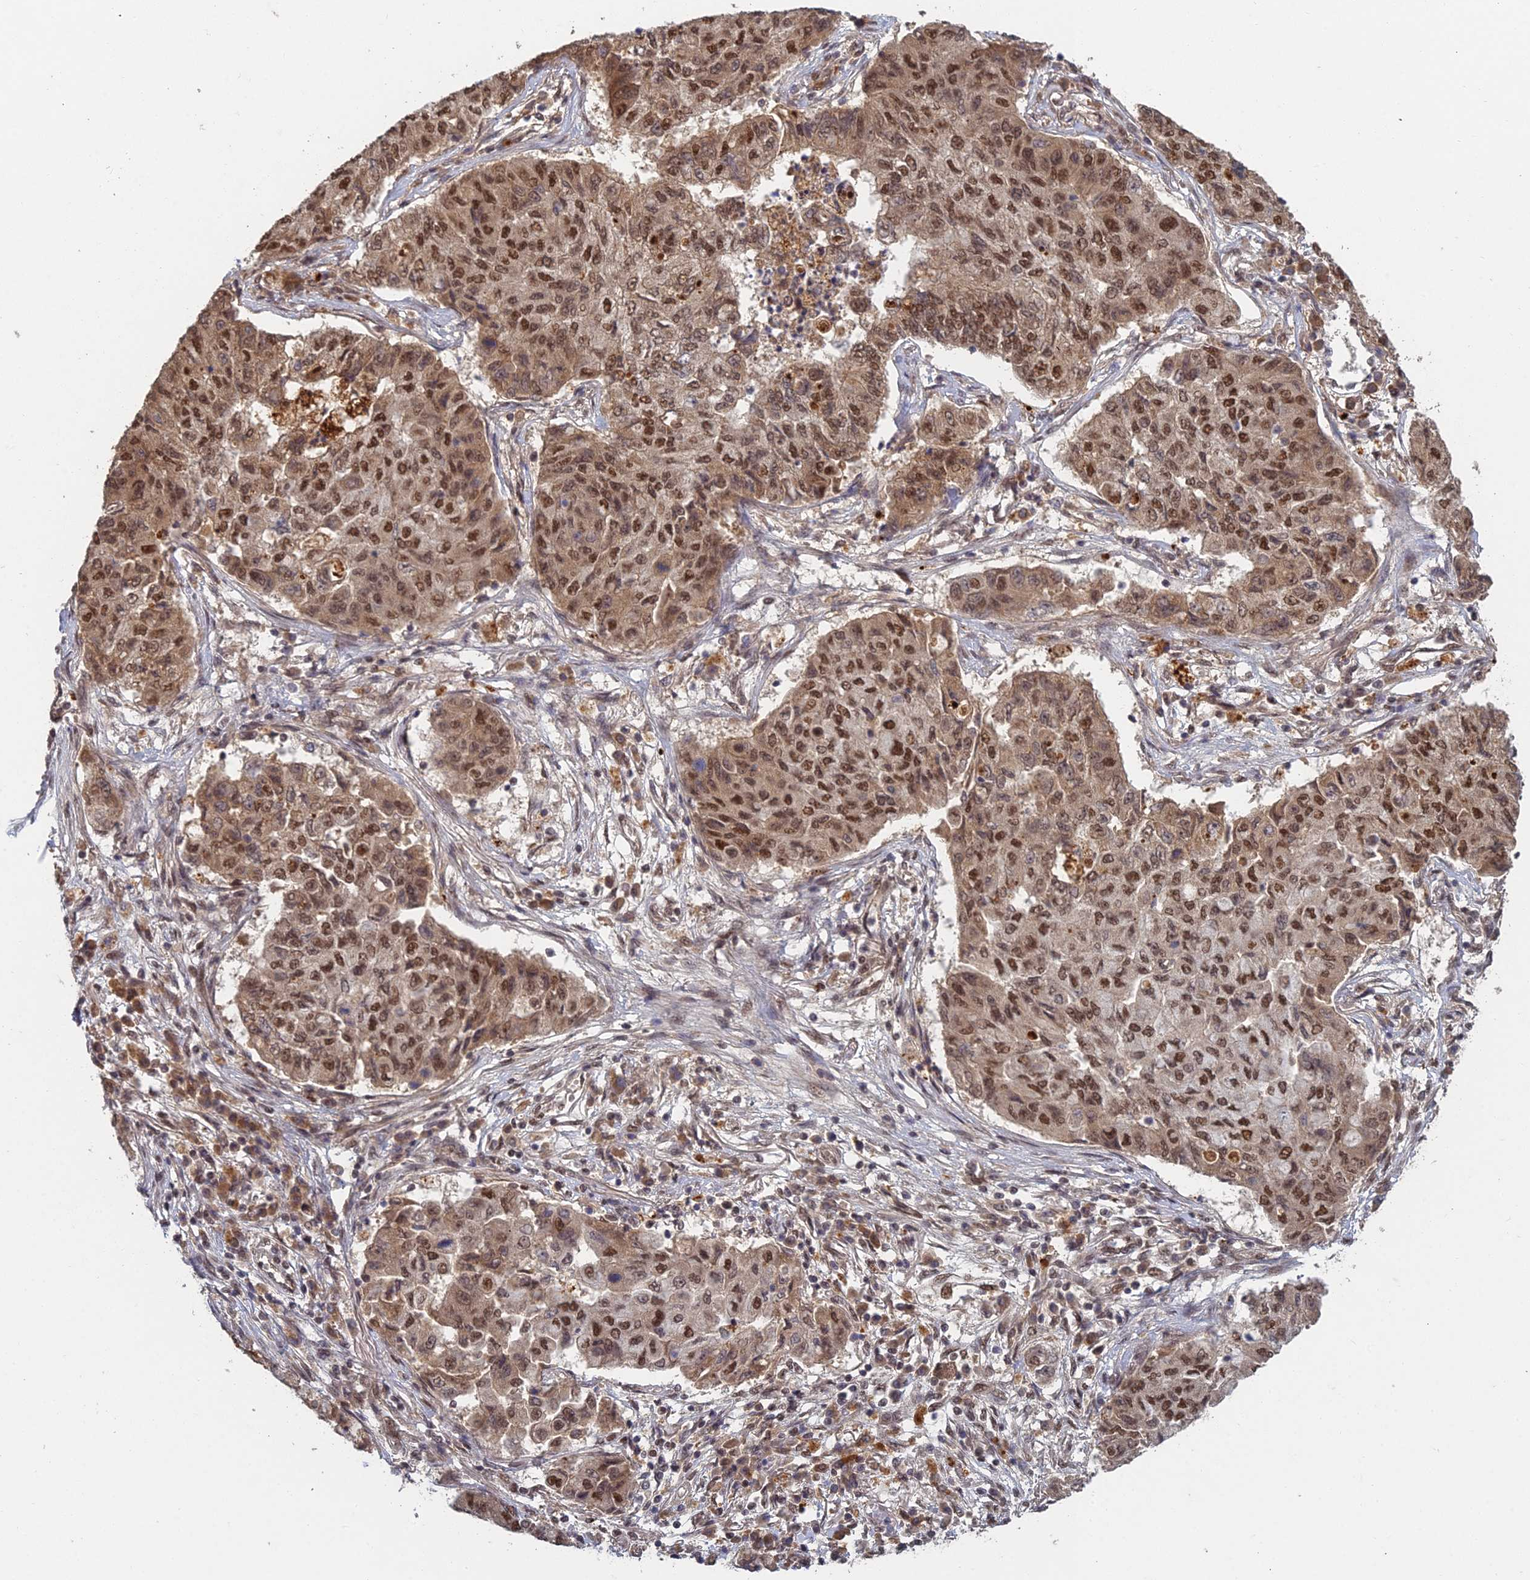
{"staining": {"intensity": "moderate", "quantity": ">75%", "location": "nuclear"}, "tissue": "lung cancer", "cell_type": "Tumor cells", "image_type": "cancer", "snomed": [{"axis": "morphology", "description": "Squamous cell carcinoma, NOS"}, {"axis": "topography", "description": "Lung"}], "caption": "Moderate nuclear positivity is identified in approximately >75% of tumor cells in lung cancer (squamous cell carcinoma).", "gene": "RANBP3", "patient": {"sex": "male", "age": 74}}